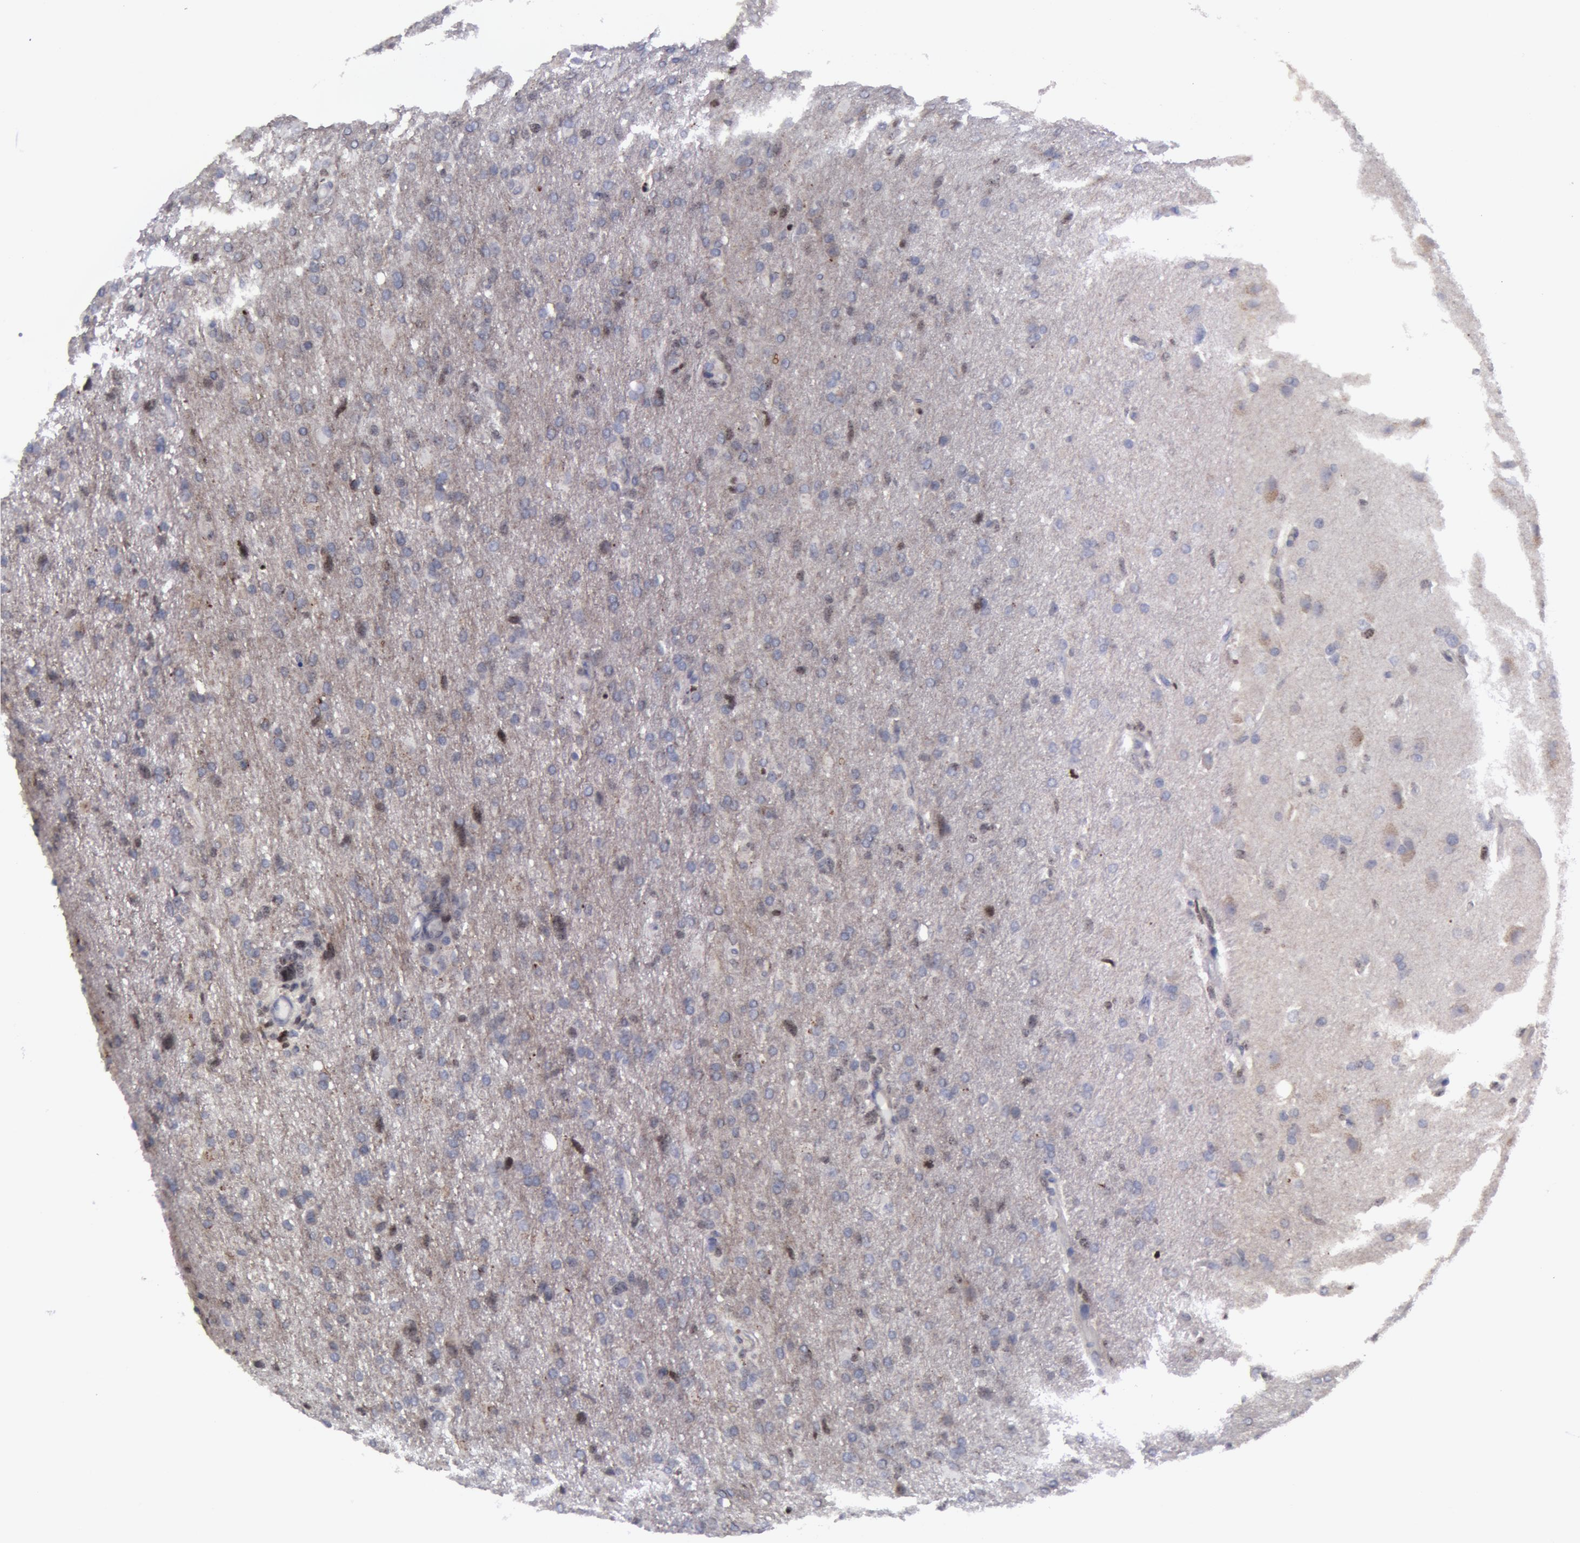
{"staining": {"intensity": "weak", "quantity": "<25%", "location": "nuclear"}, "tissue": "glioma", "cell_type": "Tumor cells", "image_type": "cancer", "snomed": [{"axis": "morphology", "description": "Glioma, malignant, High grade"}, {"axis": "topography", "description": "Brain"}], "caption": "Immunohistochemical staining of malignant glioma (high-grade) shows no significant expression in tumor cells.", "gene": "ERBB2", "patient": {"sex": "male", "age": 68}}